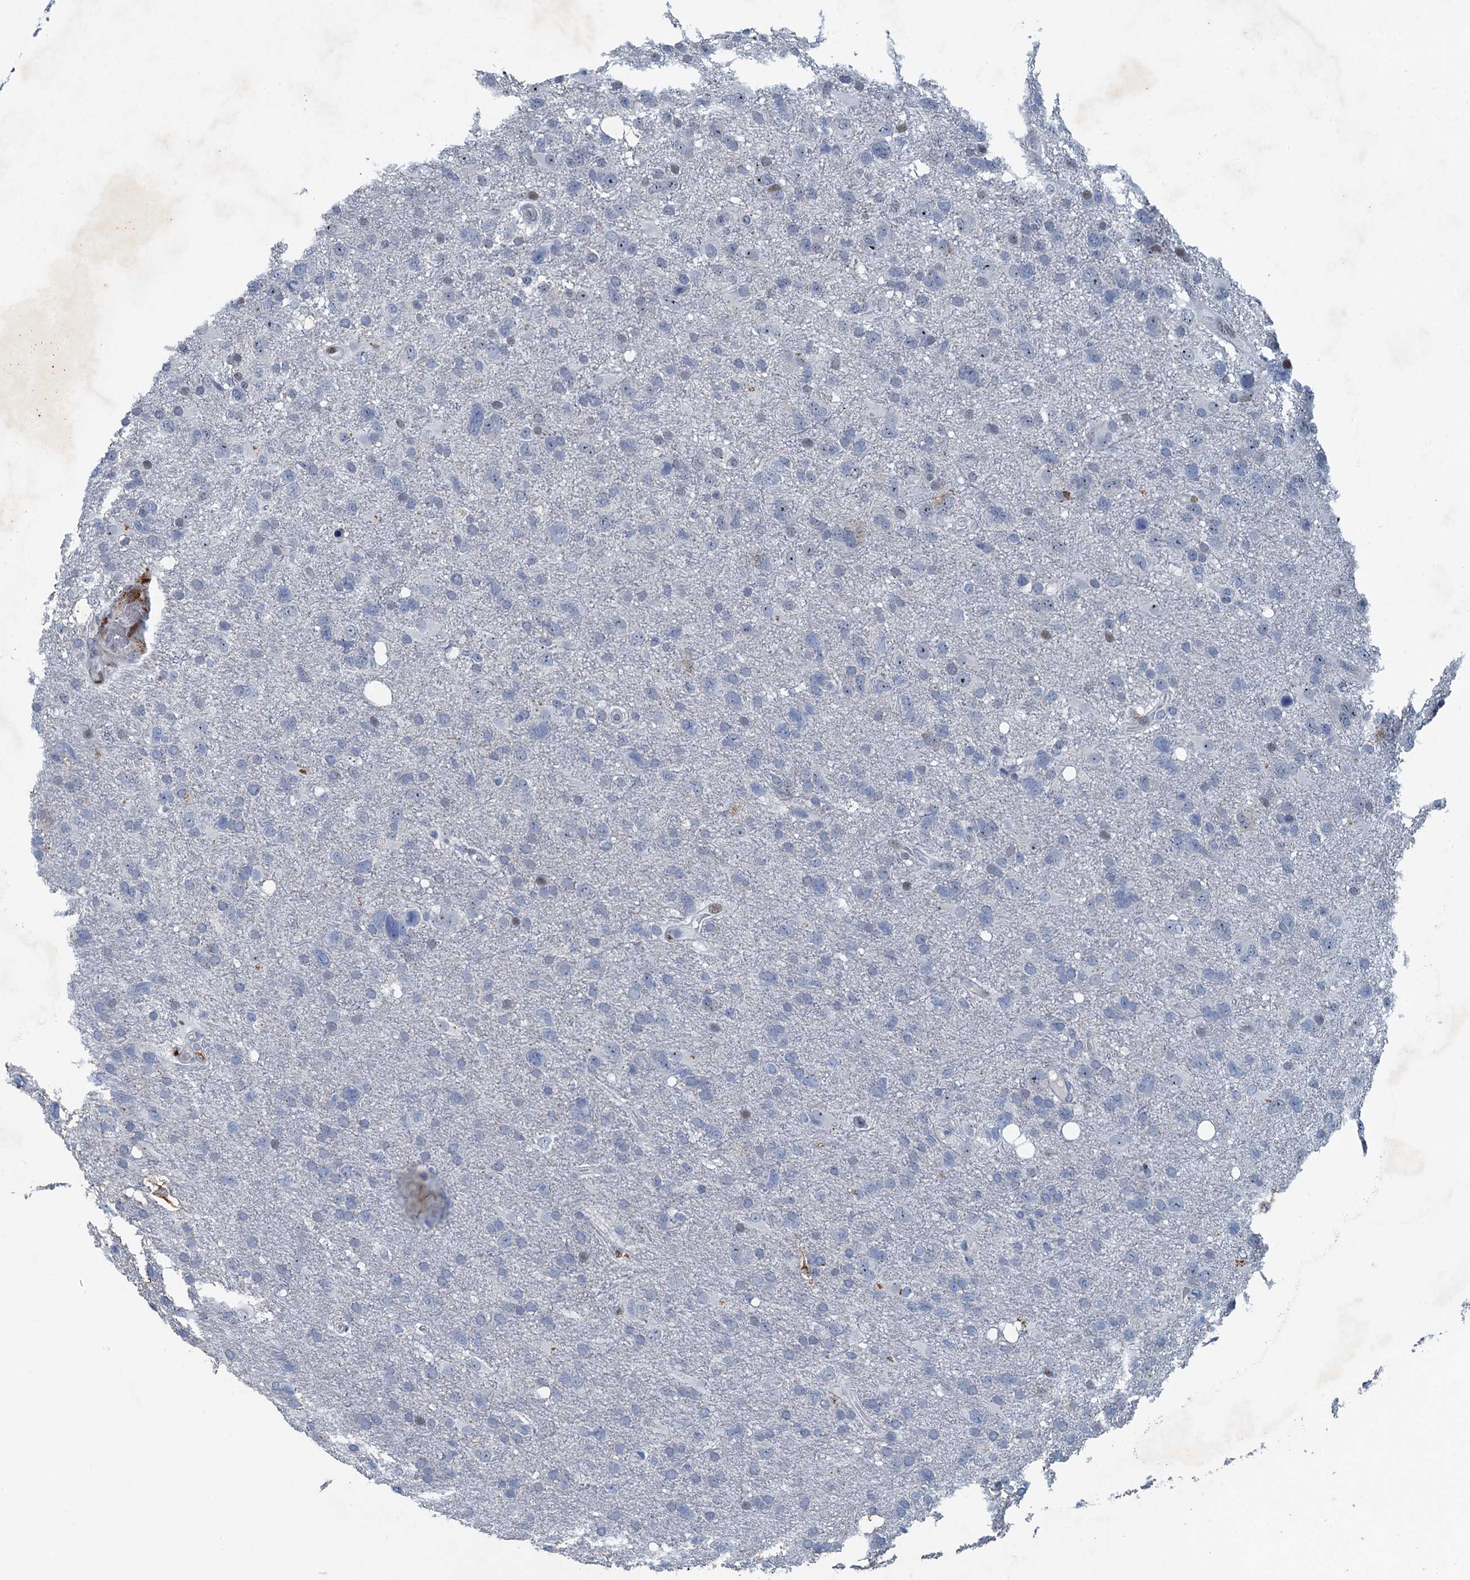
{"staining": {"intensity": "negative", "quantity": "none", "location": "none"}, "tissue": "glioma", "cell_type": "Tumor cells", "image_type": "cancer", "snomed": [{"axis": "morphology", "description": "Glioma, malignant, High grade"}, {"axis": "topography", "description": "Brain"}], "caption": "IHC micrograph of neoplastic tissue: high-grade glioma (malignant) stained with DAB (3,3'-diaminobenzidine) reveals no significant protein positivity in tumor cells.", "gene": "ANKRD13D", "patient": {"sex": "male", "age": 61}}